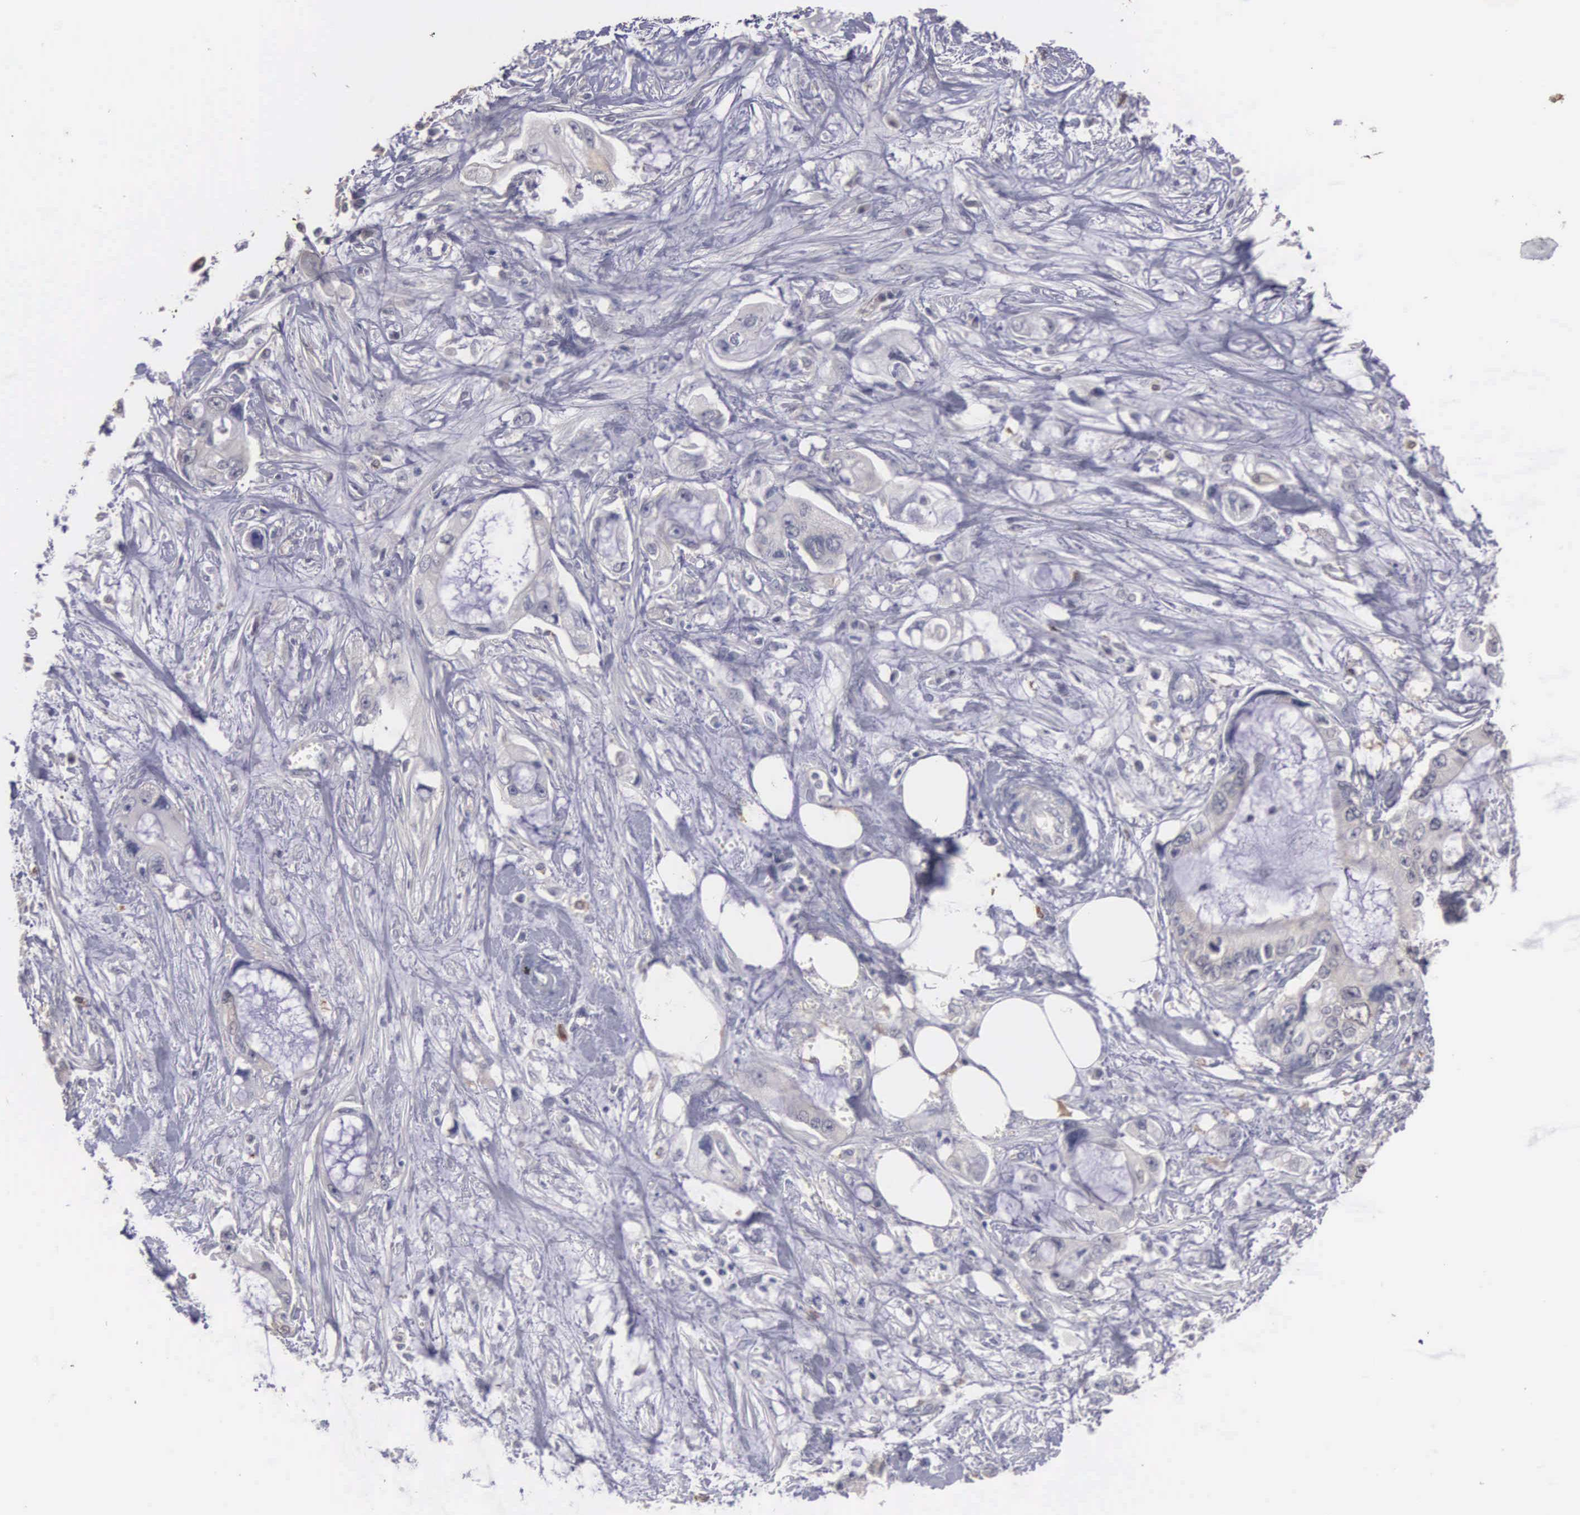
{"staining": {"intensity": "negative", "quantity": "none", "location": "none"}, "tissue": "pancreatic cancer", "cell_type": "Tumor cells", "image_type": "cancer", "snomed": [{"axis": "morphology", "description": "Adenocarcinoma, NOS"}, {"axis": "topography", "description": "Pancreas"}, {"axis": "topography", "description": "Stomach, upper"}], "caption": "An immunohistochemistry micrograph of pancreatic adenocarcinoma is shown. There is no staining in tumor cells of pancreatic adenocarcinoma. Brightfield microscopy of immunohistochemistry (IHC) stained with DAB (brown) and hematoxylin (blue), captured at high magnification.", "gene": "ENO3", "patient": {"sex": "male", "age": 77}}